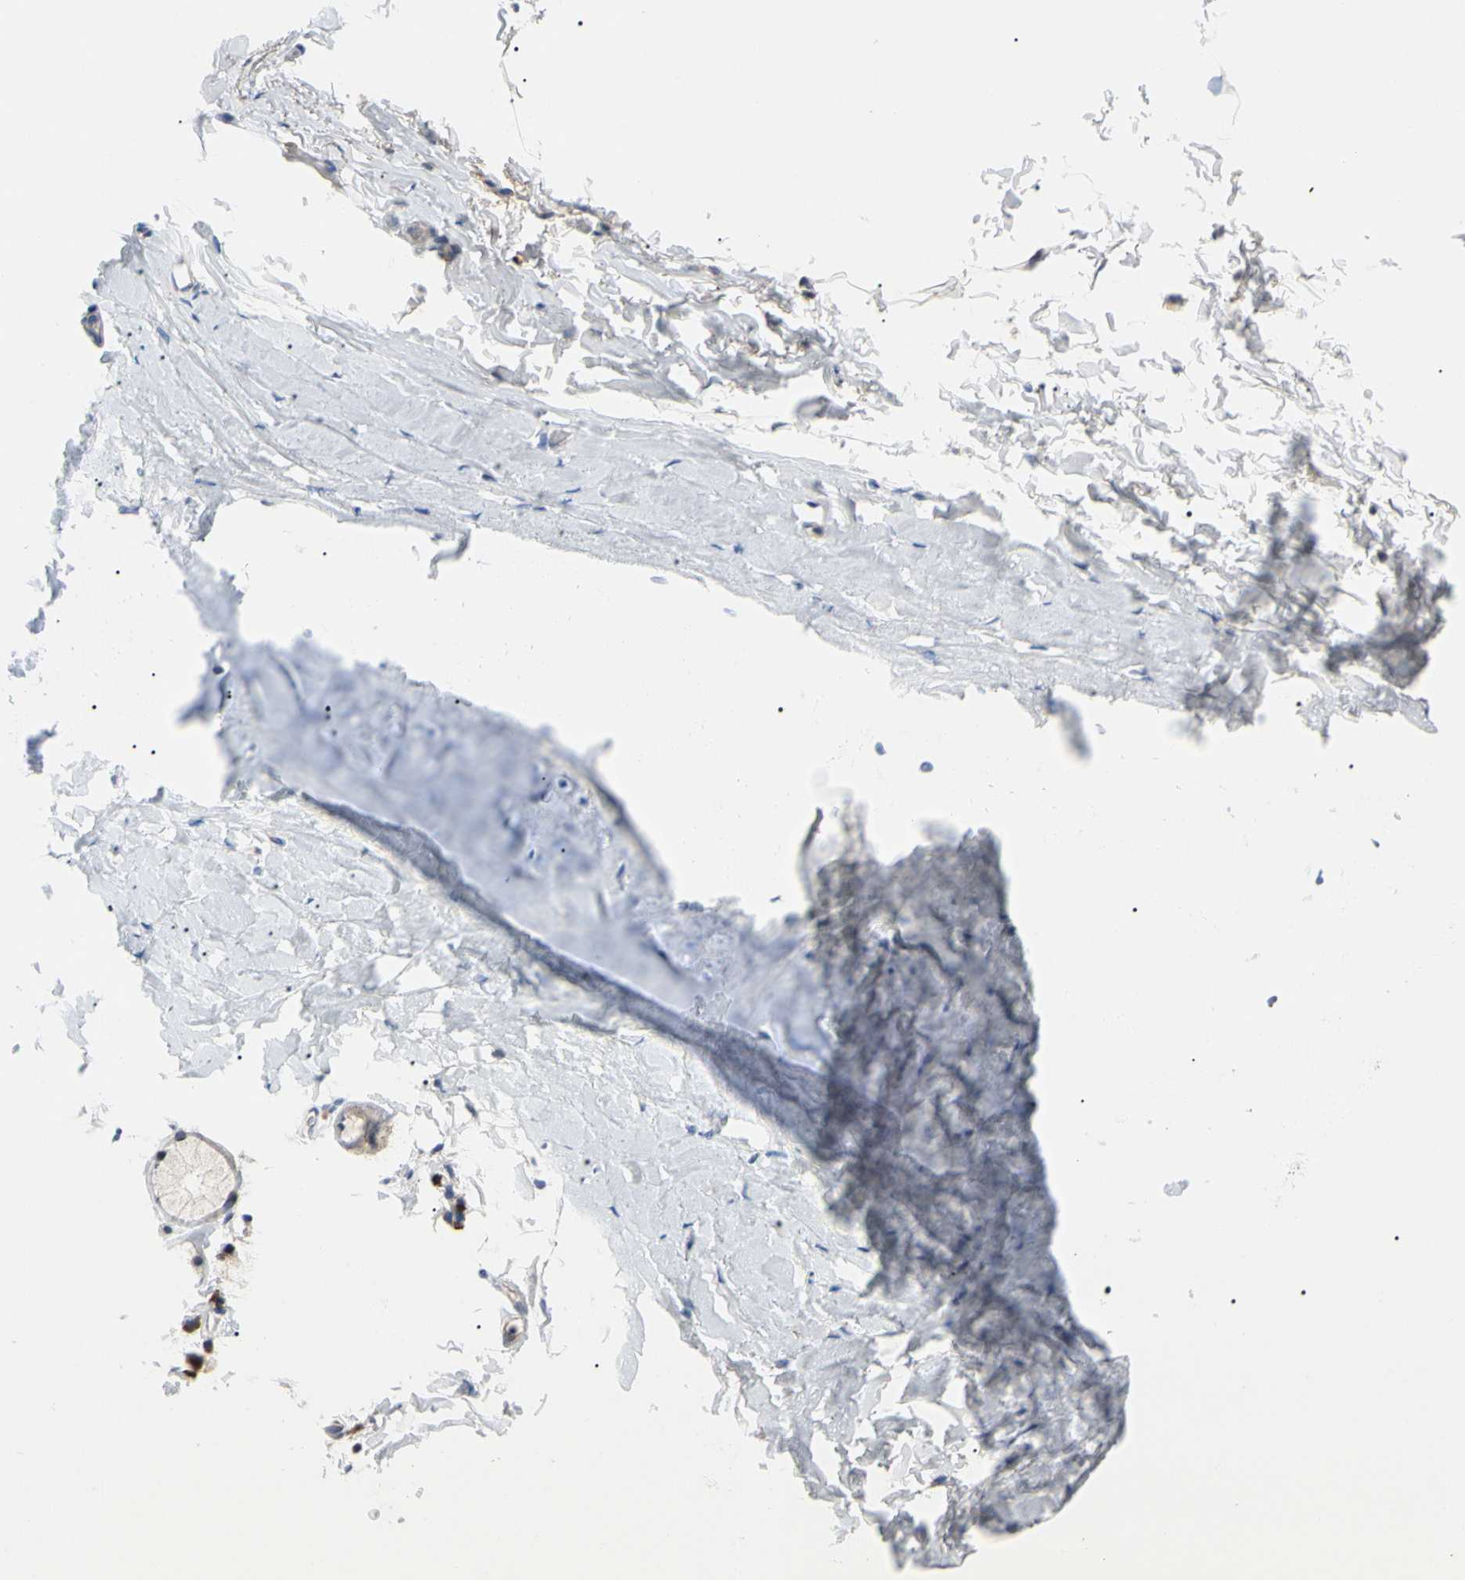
{"staining": {"intensity": "negative", "quantity": "none", "location": "none"}, "tissue": "adipose tissue", "cell_type": "Adipocytes", "image_type": "normal", "snomed": [{"axis": "morphology", "description": "Normal tissue, NOS"}, {"axis": "topography", "description": "Cartilage tissue"}, {"axis": "topography", "description": "Bronchus"}], "caption": "This is an IHC micrograph of normal human adipose tissue. There is no positivity in adipocytes.", "gene": "MCL1", "patient": {"sex": "female", "age": 73}}